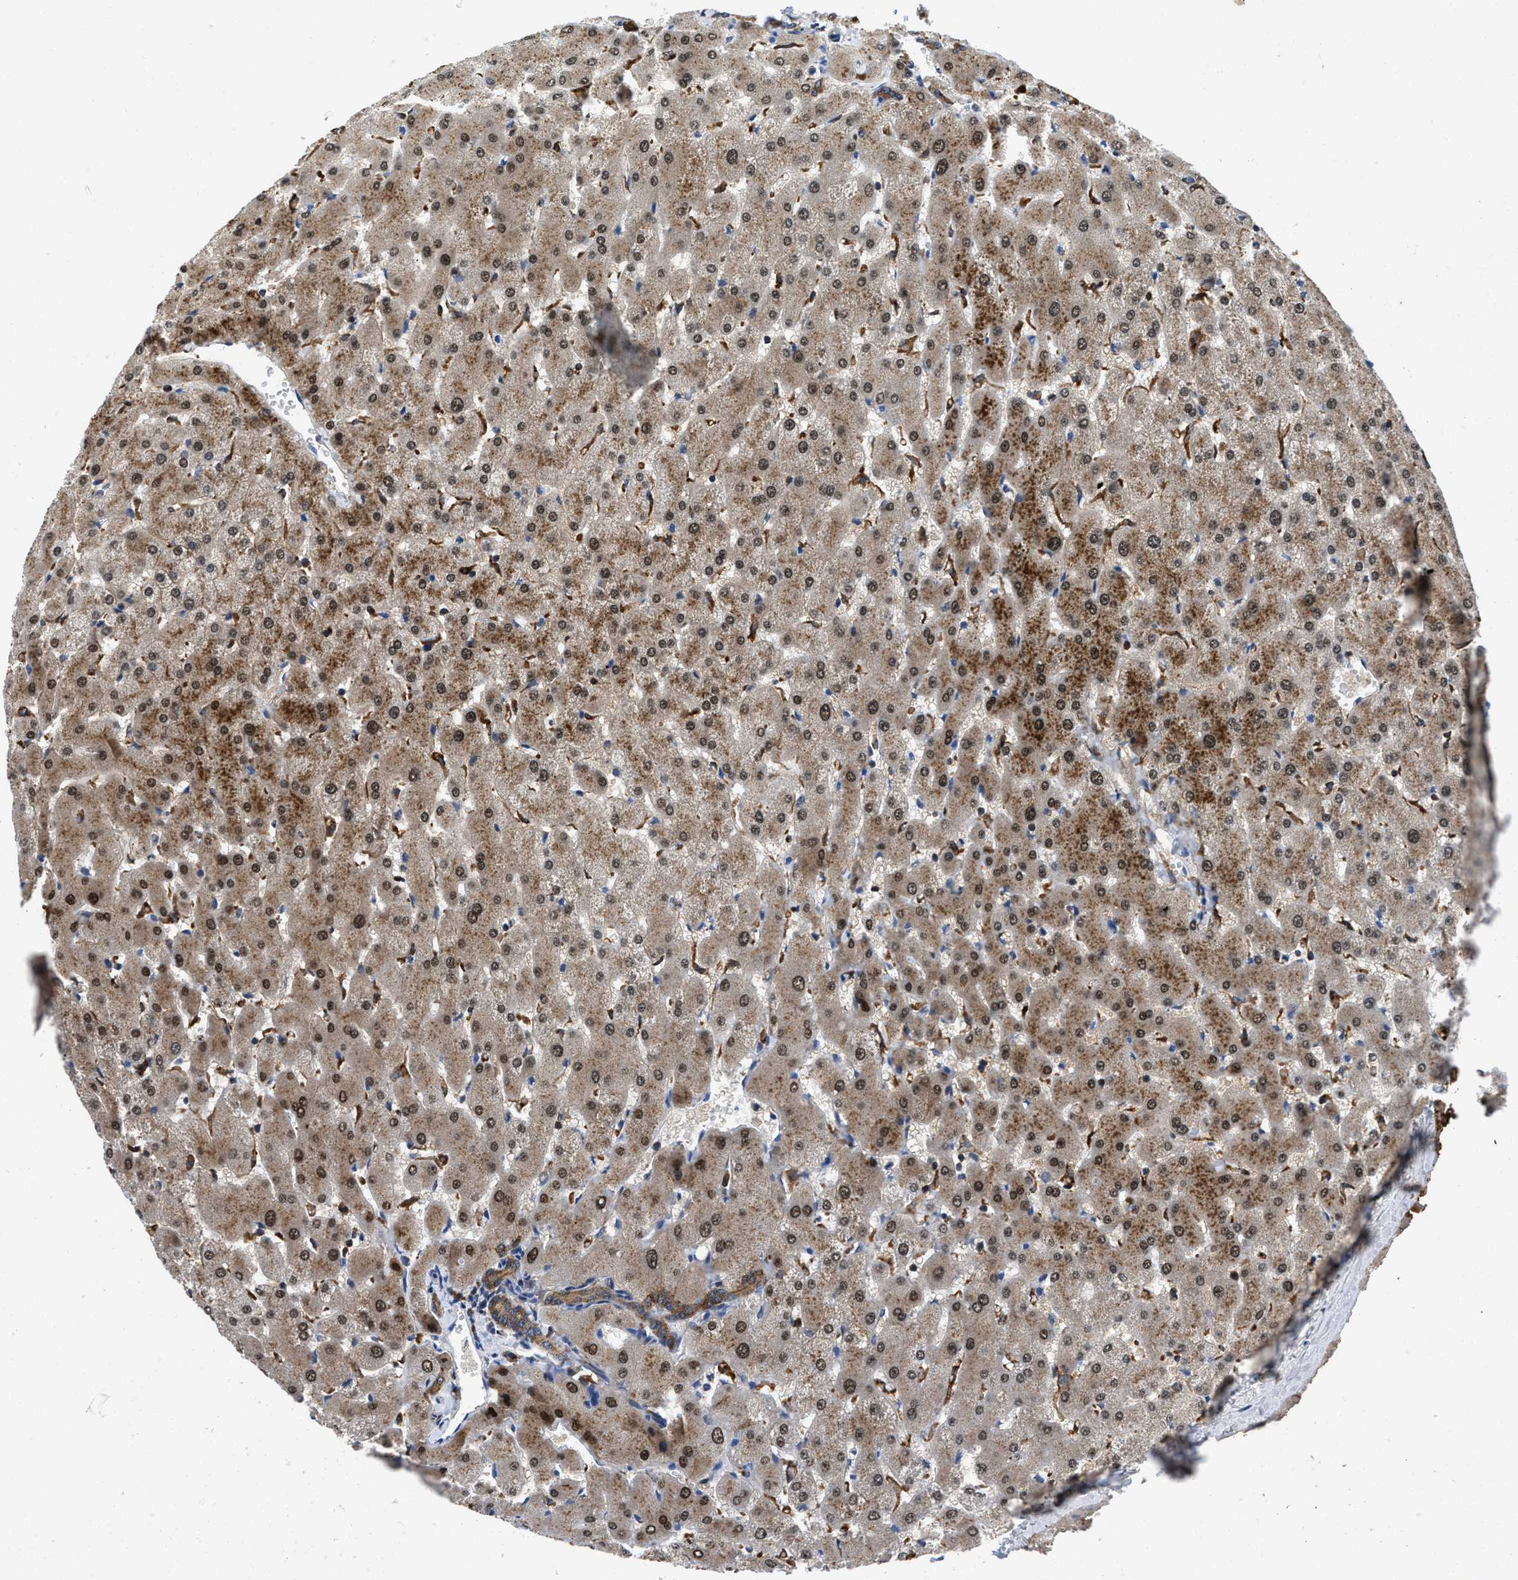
{"staining": {"intensity": "moderate", "quantity": ">75%", "location": "cytoplasmic/membranous"}, "tissue": "liver", "cell_type": "Cholangiocytes", "image_type": "normal", "snomed": [{"axis": "morphology", "description": "Normal tissue, NOS"}, {"axis": "topography", "description": "Liver"}], "caption": "This image reveals normal liver stained with immunohistochemistry (IHC) to label a protein in brown. The cytoplasmic/membranous of cholangiocytes show moderate positivity for the protein. Nuclei are counter-stained blue.", "gene": "ENPP4", "patient": {"sex": "female", "age": 63}}